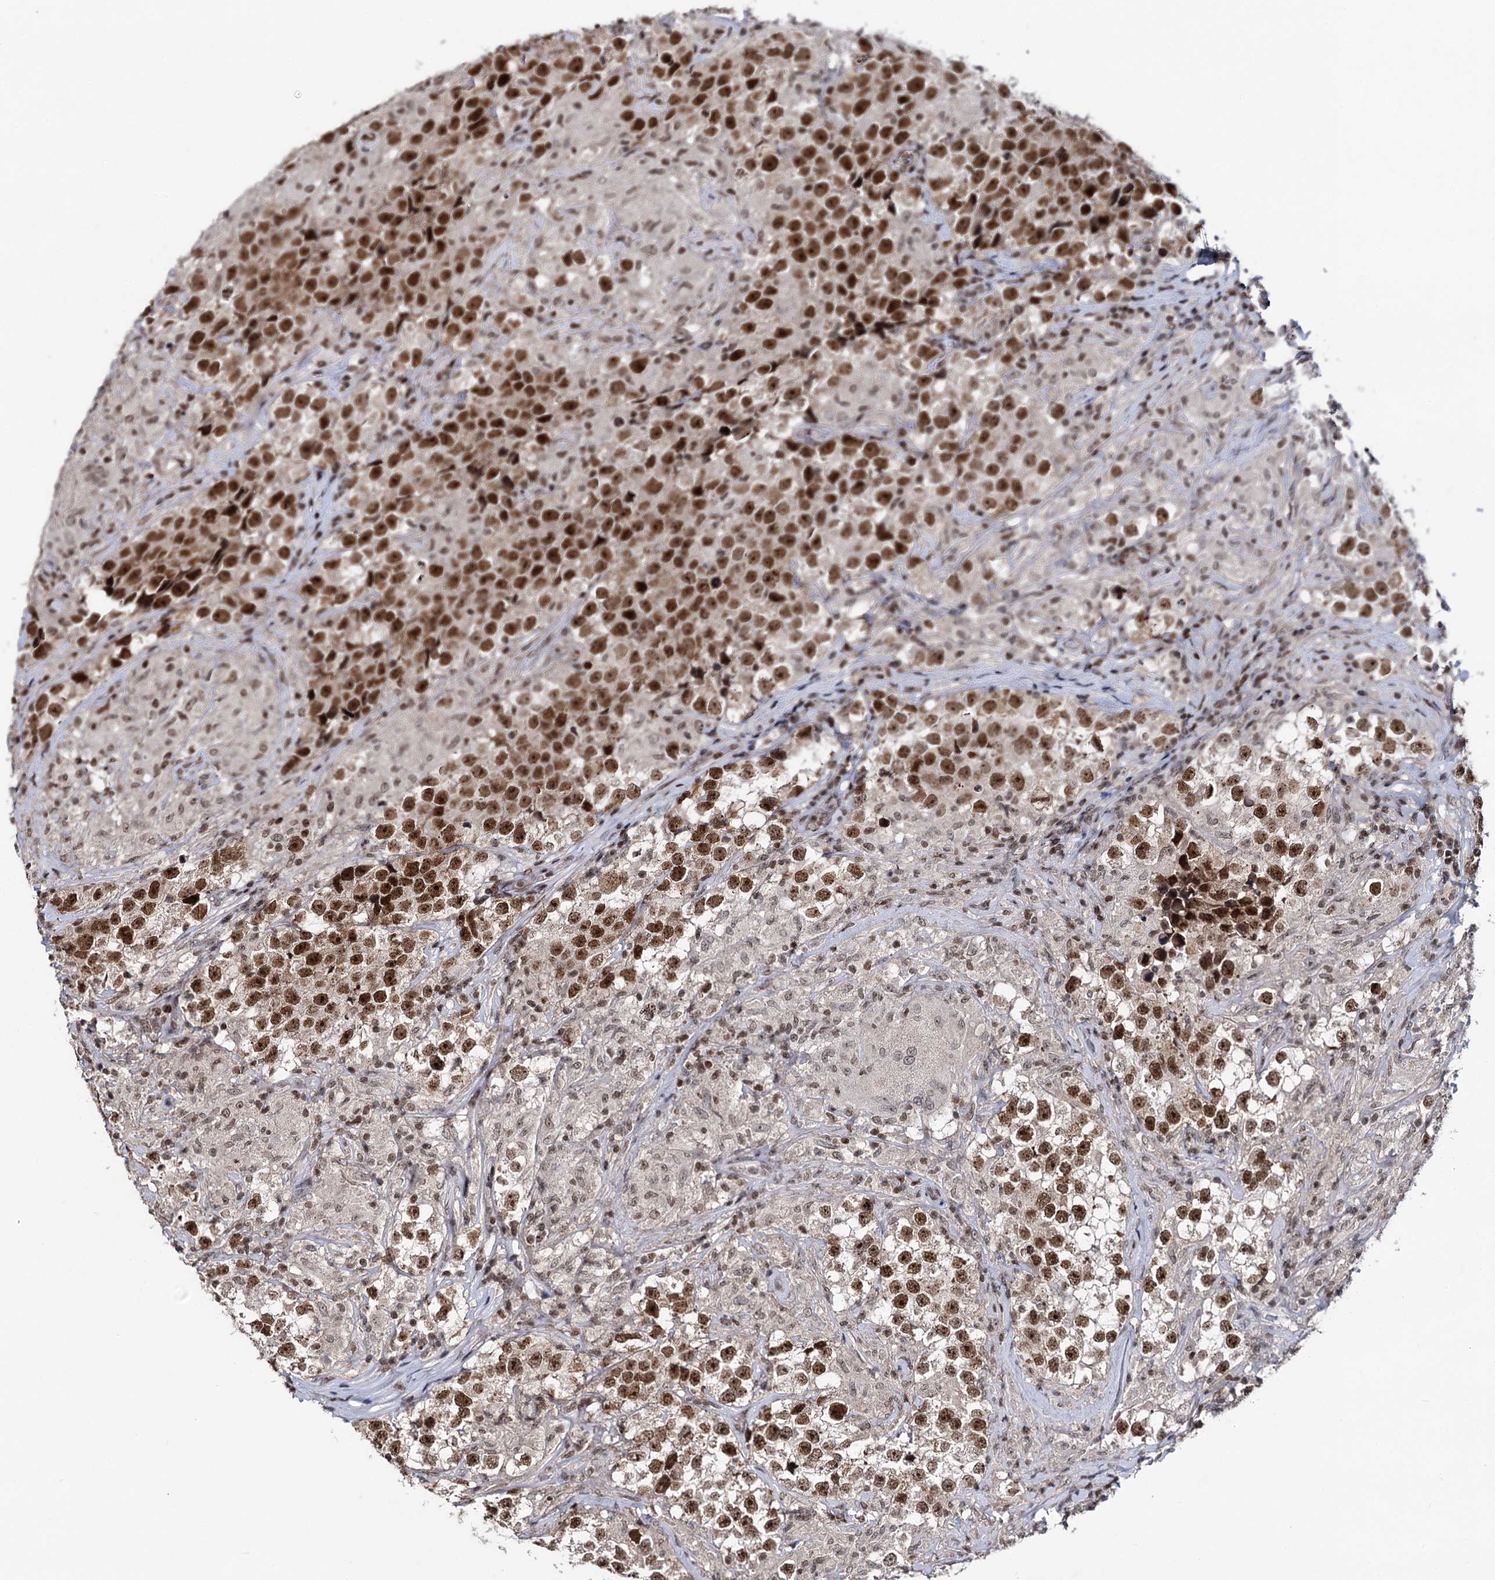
{"staining": {"intensity": "strong", "quantity": ">75%", "location": "nuclear"}, "tissue": "testis cancer", "cell_type": "Tumor cells", "image_type": "cancer", "snomed": [{"axis": "morphology", "description": "Seminoma, NOS"}, {"axis": "topography", "description": "Testis"}], "caption": "This photomicrograph exhibits seminoma (testis) stained with immunohistochemistry (IHC) to label a protein in brown. The nuclear of tumor cells show strong positivity for the protein. Nuclei are counter-stained blue.", "gene": "SMCHD1", "patient": {"sex": "male", "age": 46}}